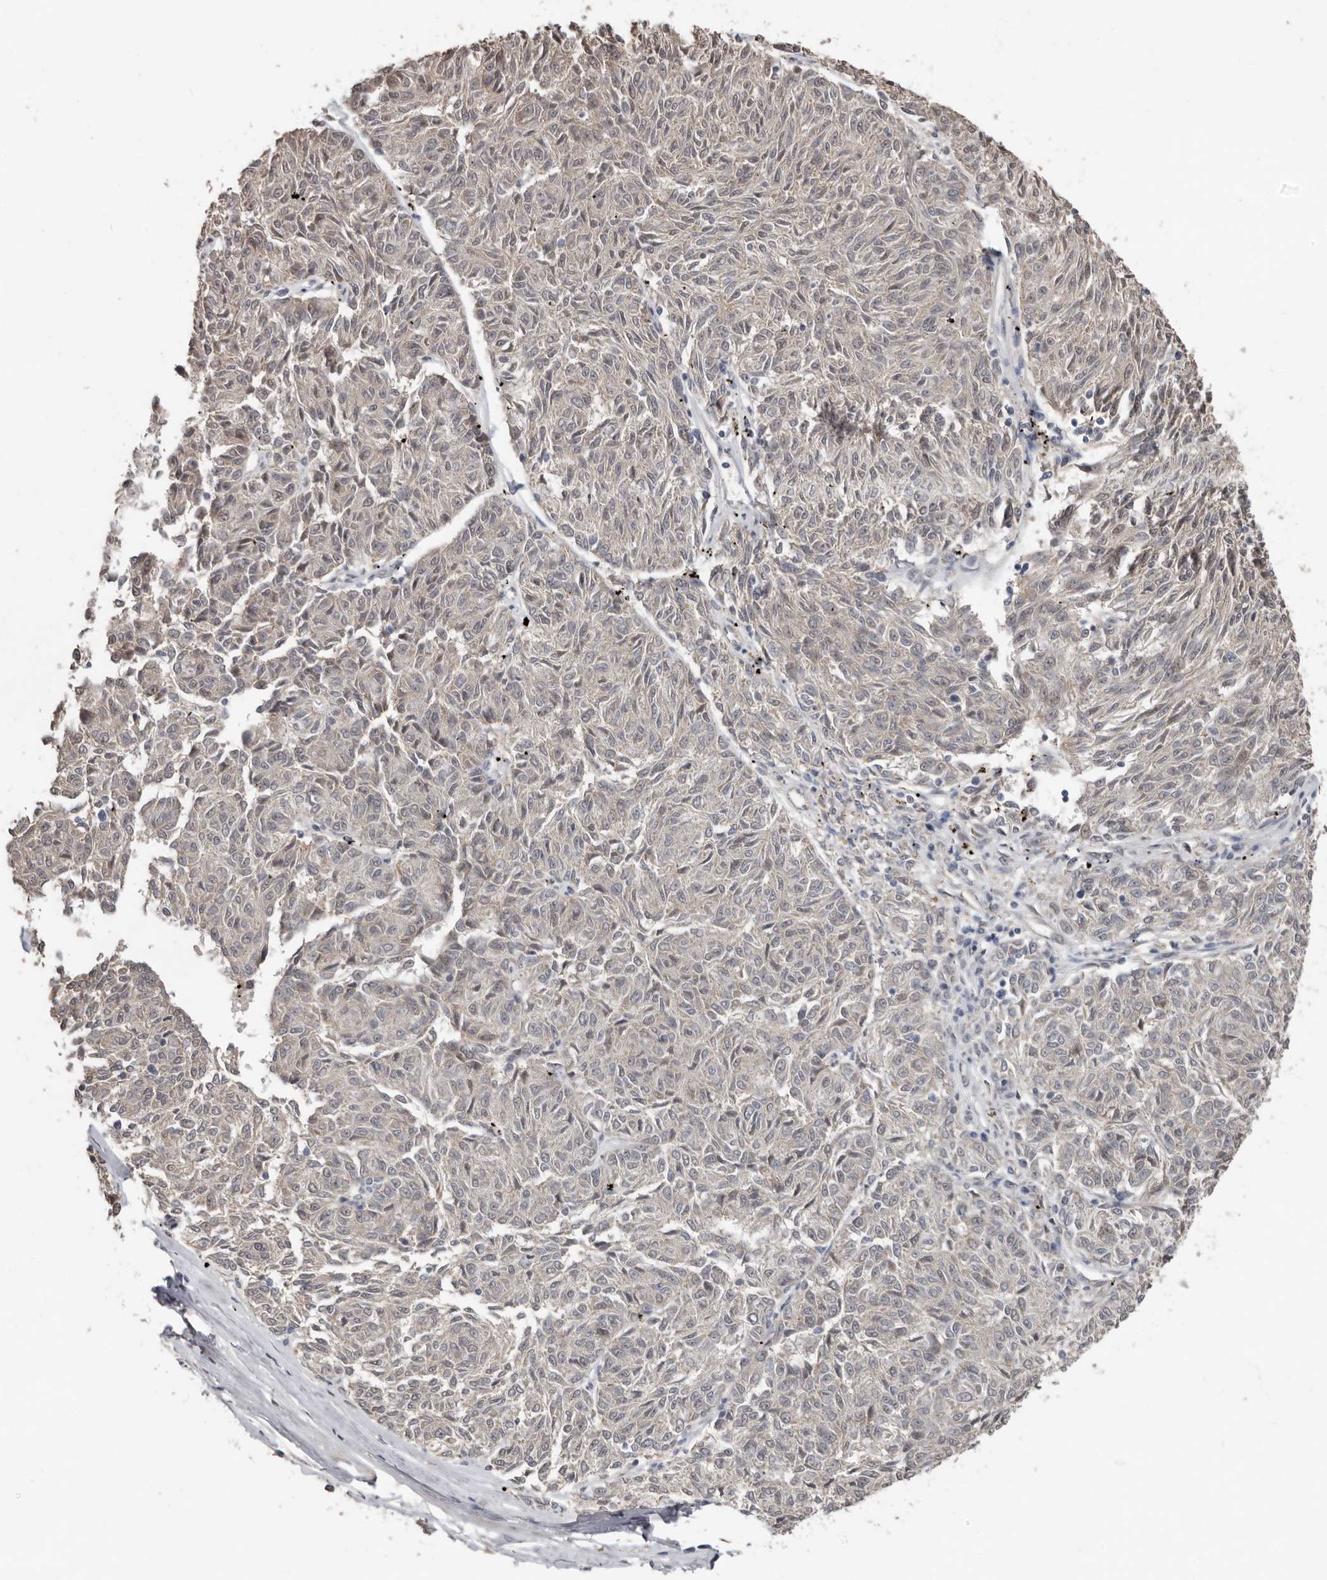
{"staining": {"intensity": "negative", "quantity": "none", "location": "none"}, "tissue": "melanoma", "cell_type": "Tumor cells", "image_type": "cancer", "snomed": [{"axis": "morphology", "description": "Malignant melanoma, NOS"}, {"axis": "topography", "description": "Skin"}], "caption": "Melanoma was stained to show a protein in brown. There is no significant positivity in tumor cells.", "gene": "LRGUK", "patient": {"sex": "female", "age": 72}}